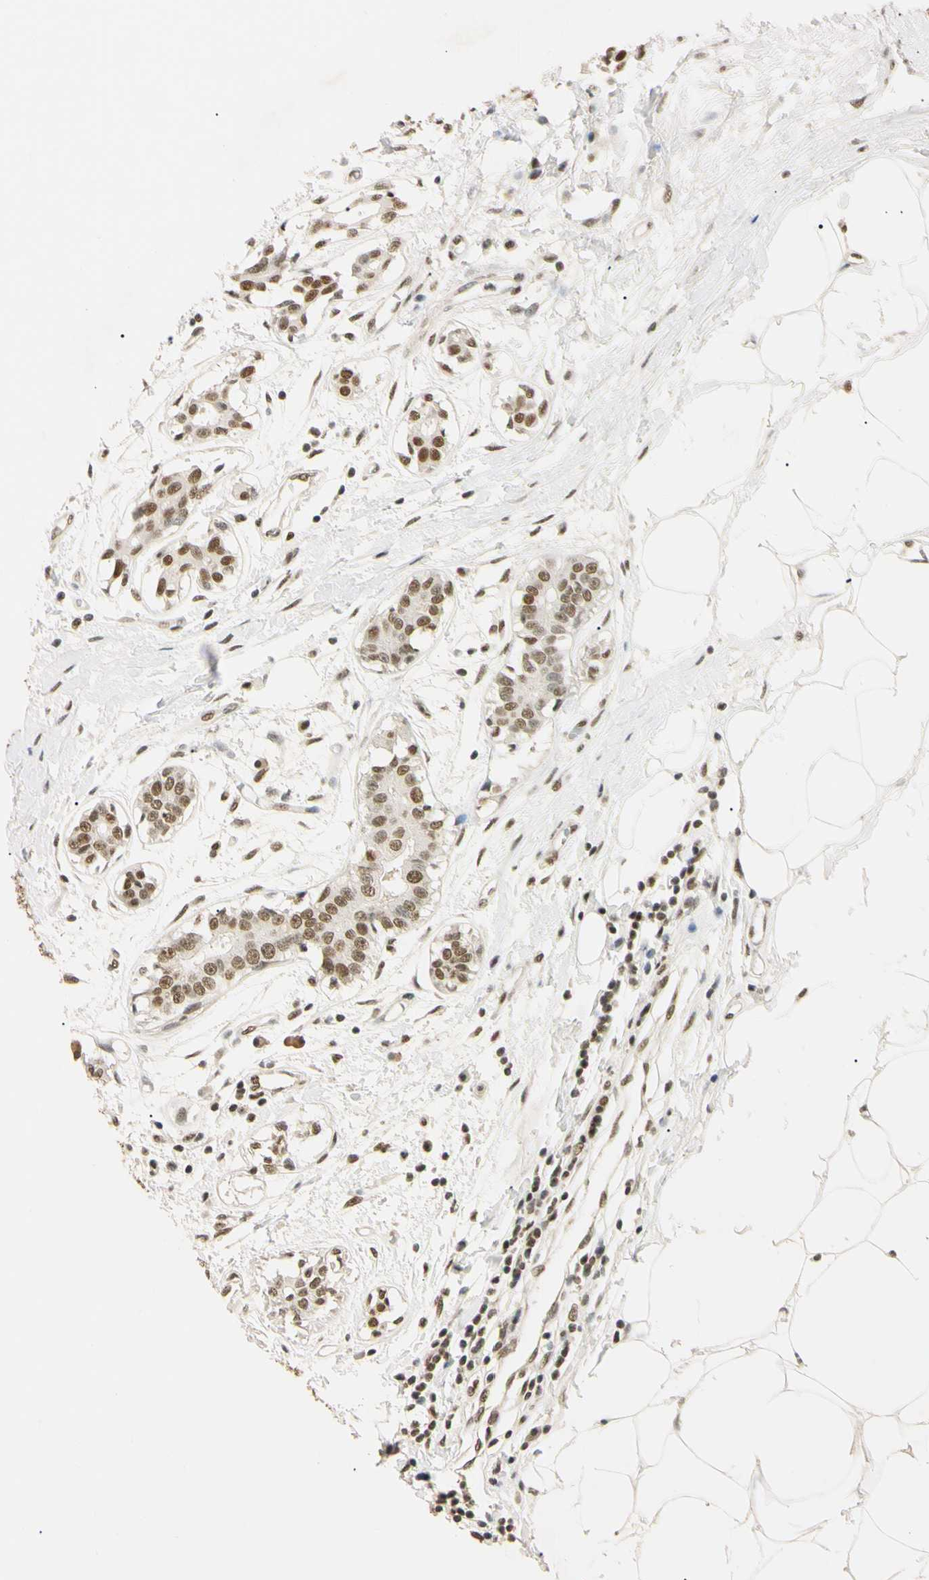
{"staining": {"intensity": "strong", "quantity": ">75%", "location": "nuclear"}, "tissue": "breast cancer", "cell_type": "Tumor cells", "image_type": "cancer", "snomed": [{"axis": "morphology", "description": "Duct carcinoma"}, {"axis": "topography", "description": "Breast"}], "caption": "IHC of breast cancer (intraductal carcinoma) shows high levels of strong nuclear expression in approximately >75% of tumor cells.", "gene": "SMARCA5", "patient": {"sex": "female", "age": 40}}